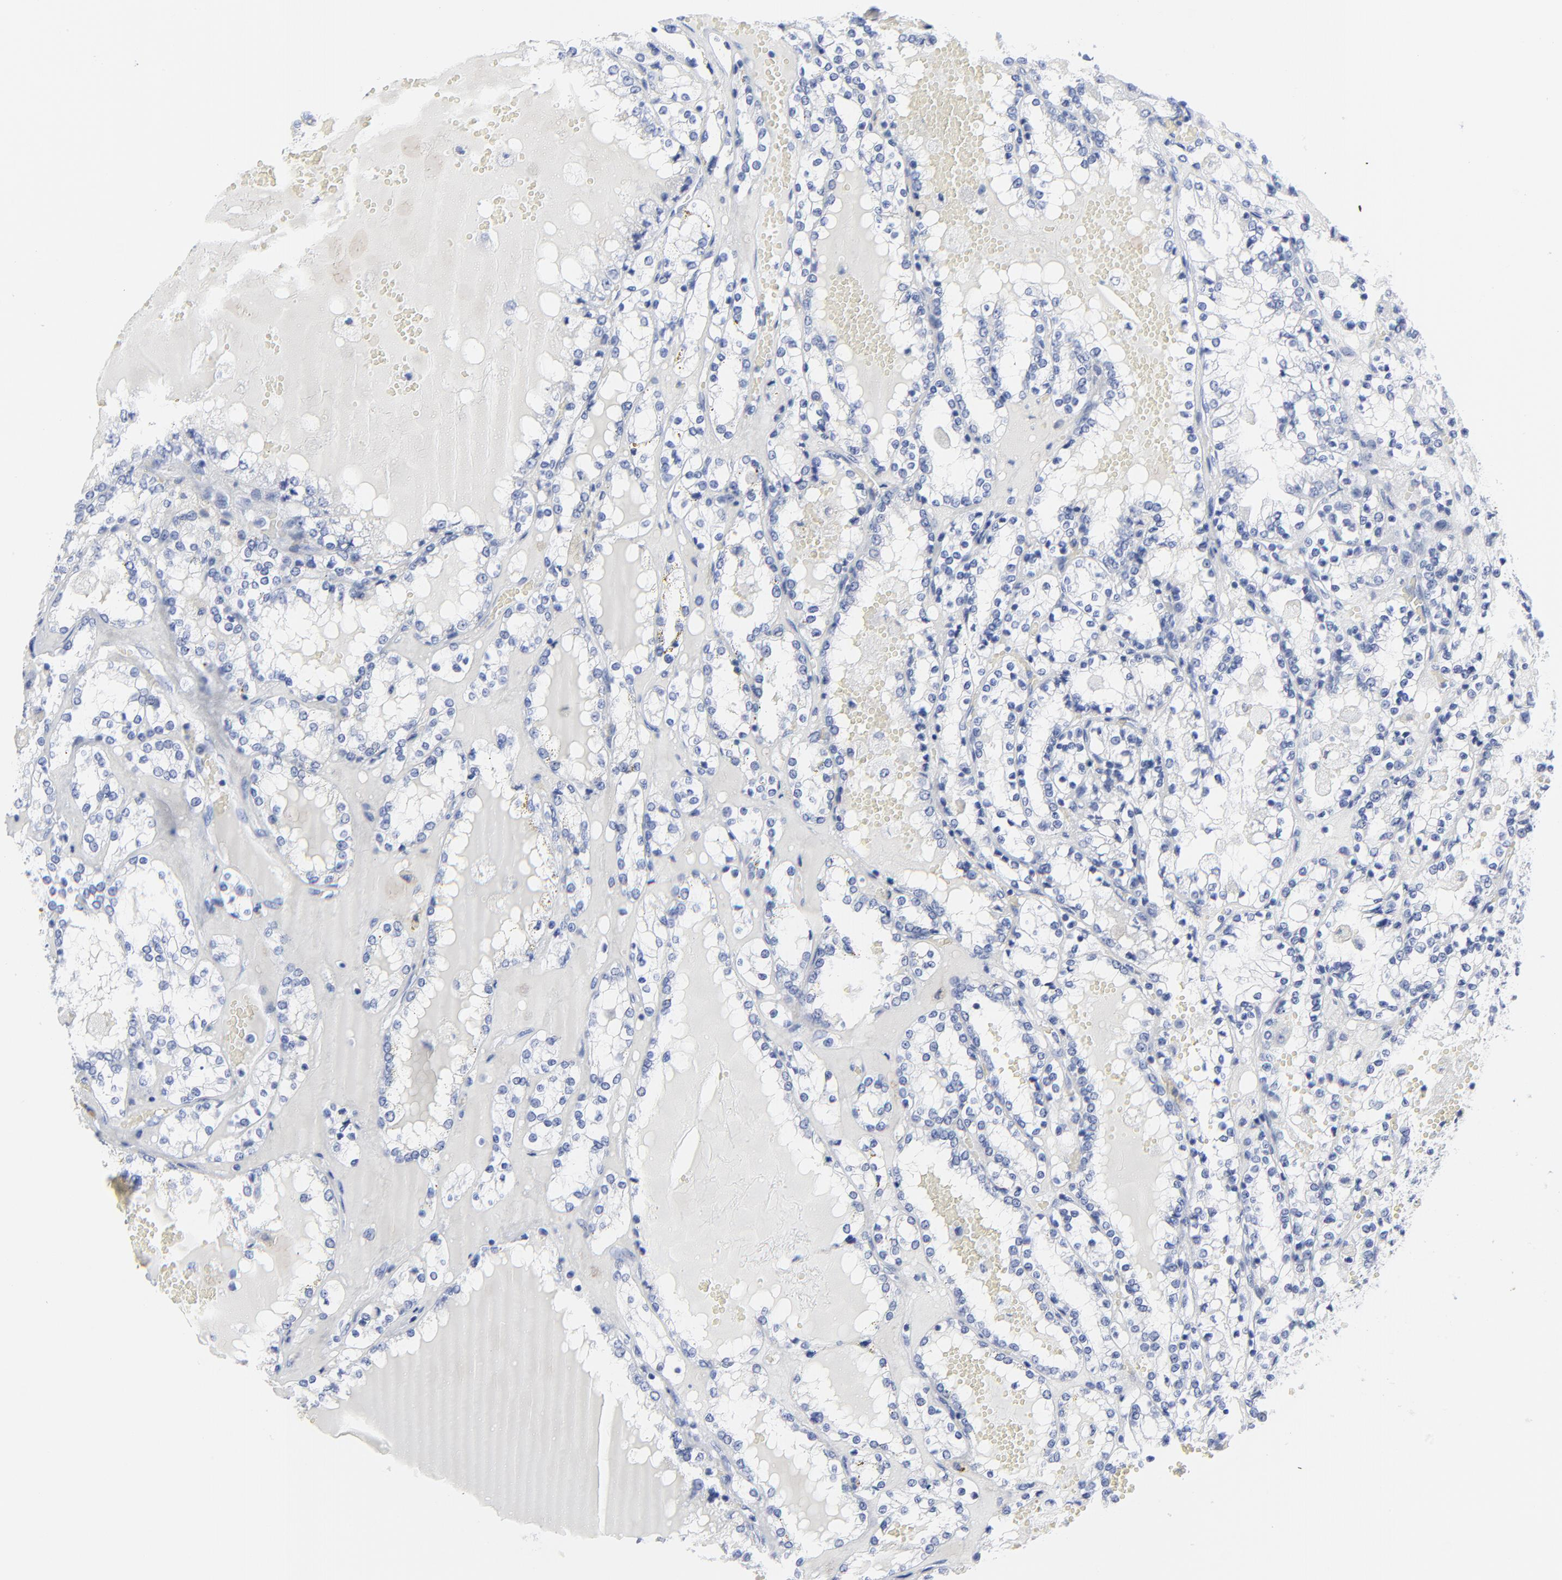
{"staining": {"intensity": "negative", "quantity": "none", "location": "none"}, "tissue": "renal cancer", "cell_type": "Tumor cells", "image_type": "cancer", "snomed": [{"axis": "morphology", "description": "Adenocarcinoma, NOS"}, {"axis": "topography", "description": "Kidney"}], "caption": "IHC photomicrograph of human renal adenocarcinoma stained for a protein (brown), which demonstrates no positivity in tumor cells.", "gene": "STAT2", "patient": {"sex": "female", "age": 56}}